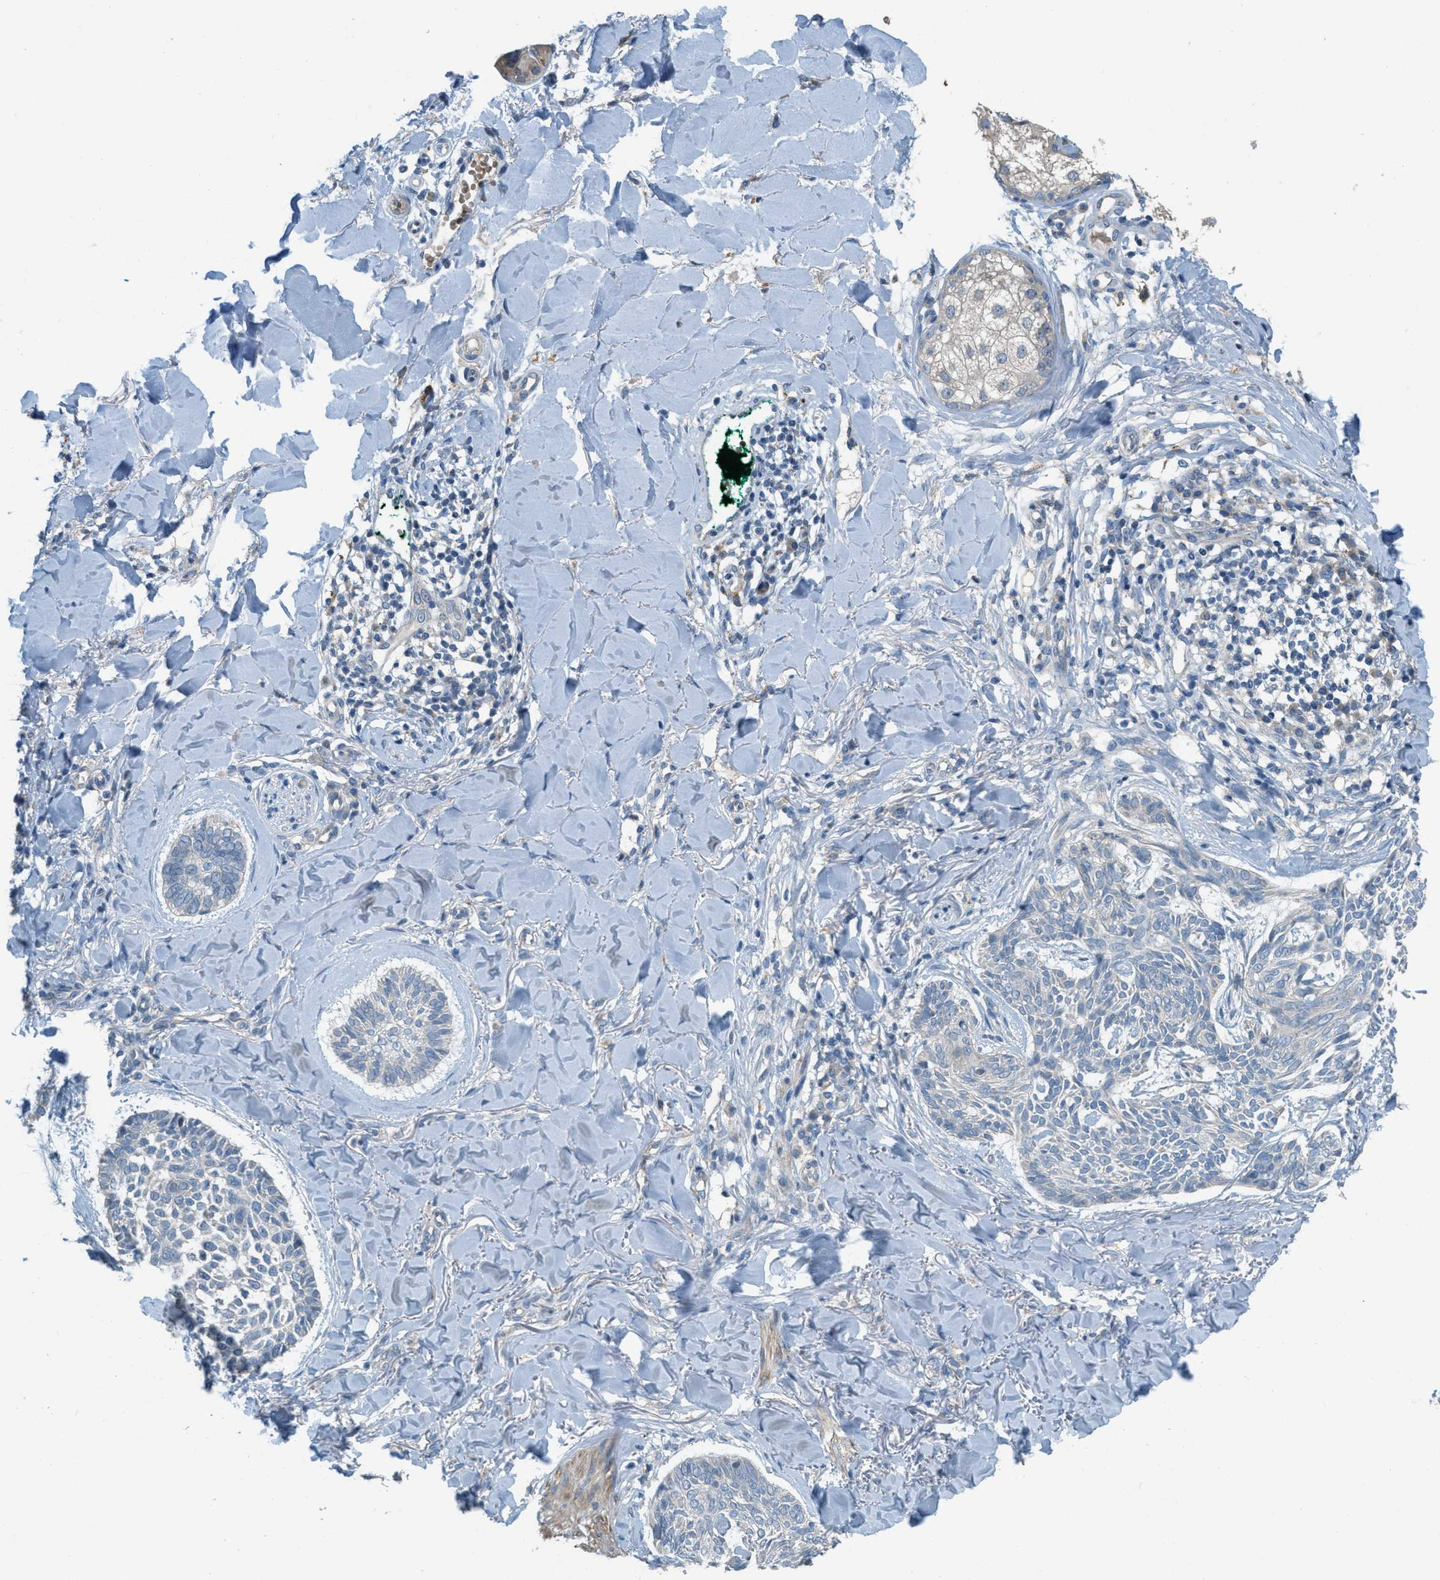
{"staining": {"intensity": "negative", "quantity": "none", "location": "none"}, "tissue": "skin cancer", "cell_type": "Tumor cells", "image_type": "cancer", "snomed": [{"axis": "morphology", "description": "Basal cell carcinoma"}, {"axis": "topography", "description": "Skin"}], "caption": "Immunohistochemical staining of human skin cancer (basal cell carcinoma) displays no significant staining in tumor cells.", "gene": "ADCY6", "patient": {"sex": "male", "age": 43}}